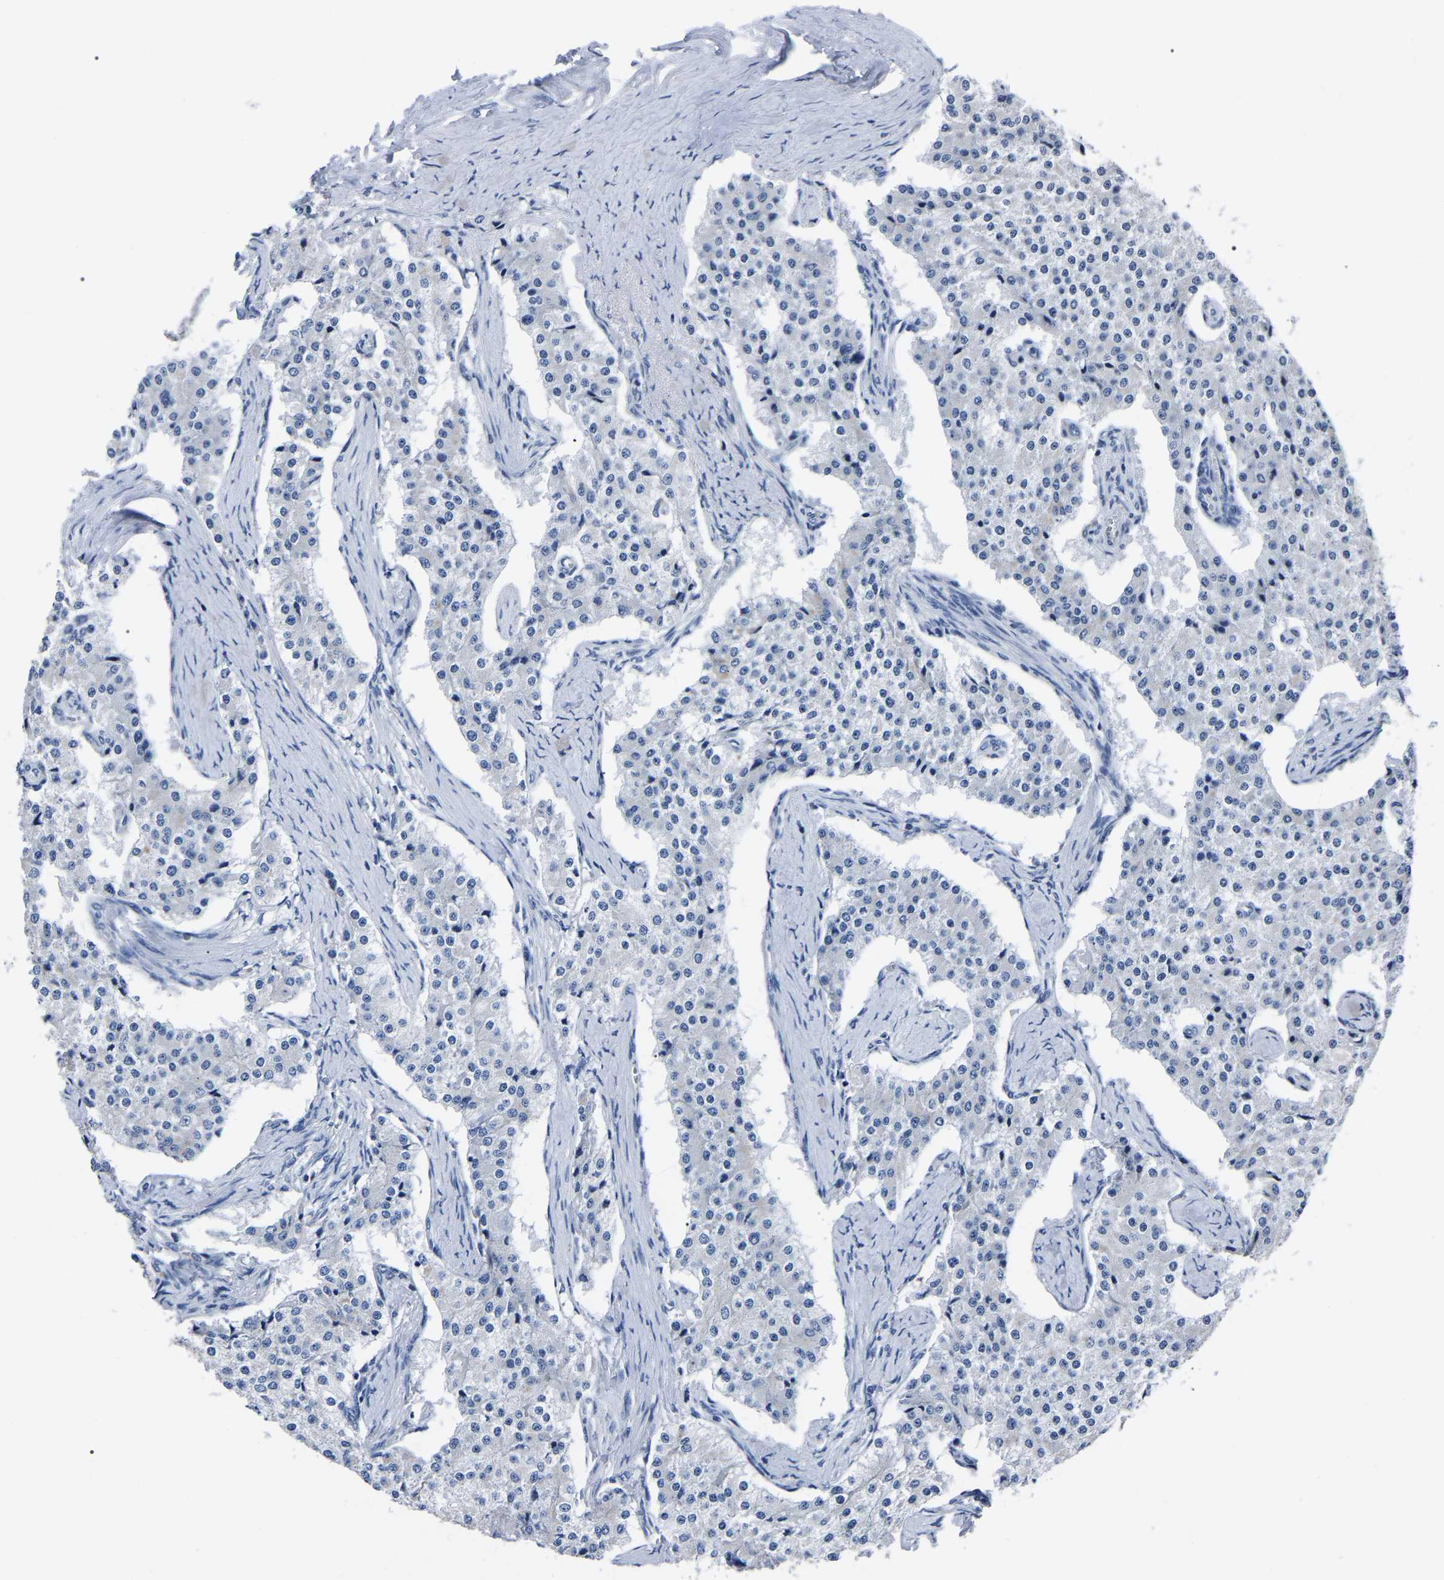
{"staining": {"intensity": "negative", "quantity": "none", "location": "none"}, "tissue": "carcinoid", "cell_type": "Tumor cells", "image_type": "cancer", "snomed": [{"axis": "morphology", "description": "Carcinoid, malignant, NOS"}, {"axis": "topography", "description": "Colon"}], "caption": "Malignant carcinoid was stained to show a protein in brown. There is no significant expression in tumor cells. Brightfield microscopy of immunohistochemistry stained with DAB (brown) and hematoxylin (blue), captured at high magnification.", "gene": "MOV10L1", "patient": {"sex": "female", "age": 52}}